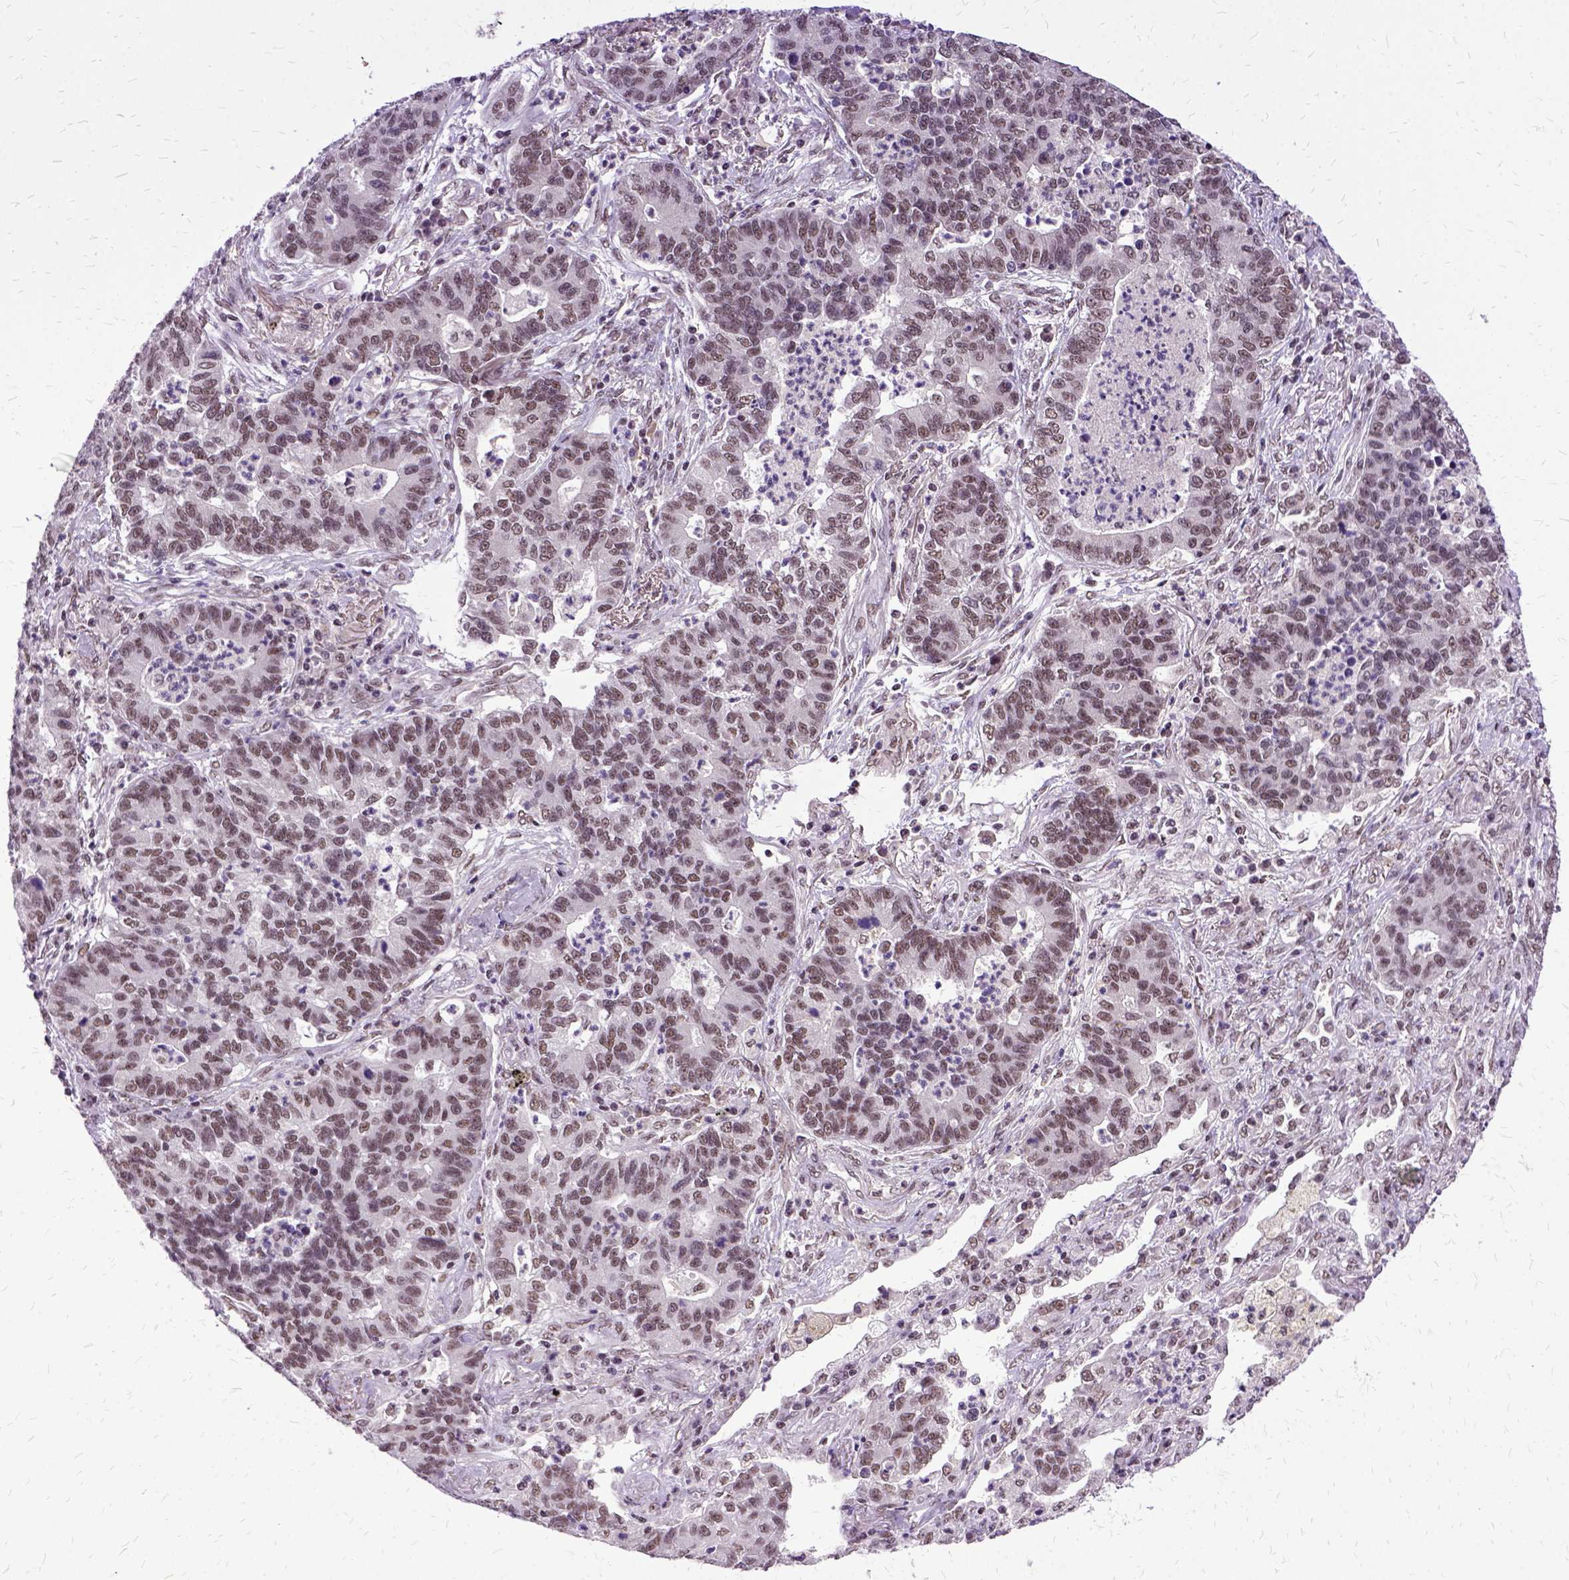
{"staining": {"intensity": "moderate", "quantity": "<25%", "location": "nuclear"}, "tissue": "lung cancer", "cell_type": "Tumor cells", "image_type": "cancer", "snomed": [{"axis": "morphology", "description": "Adenocarcinoma, NOS"}, {"axis": "topography", "description": "Lung"}], "caption": "This is a histology image of IHC staining of adenocarcinoma (lung), which shows moderate expression in the nuclear of tumor cells.", "gene": "SETD1A", "patient": {"sex": "female", "age": 57}}